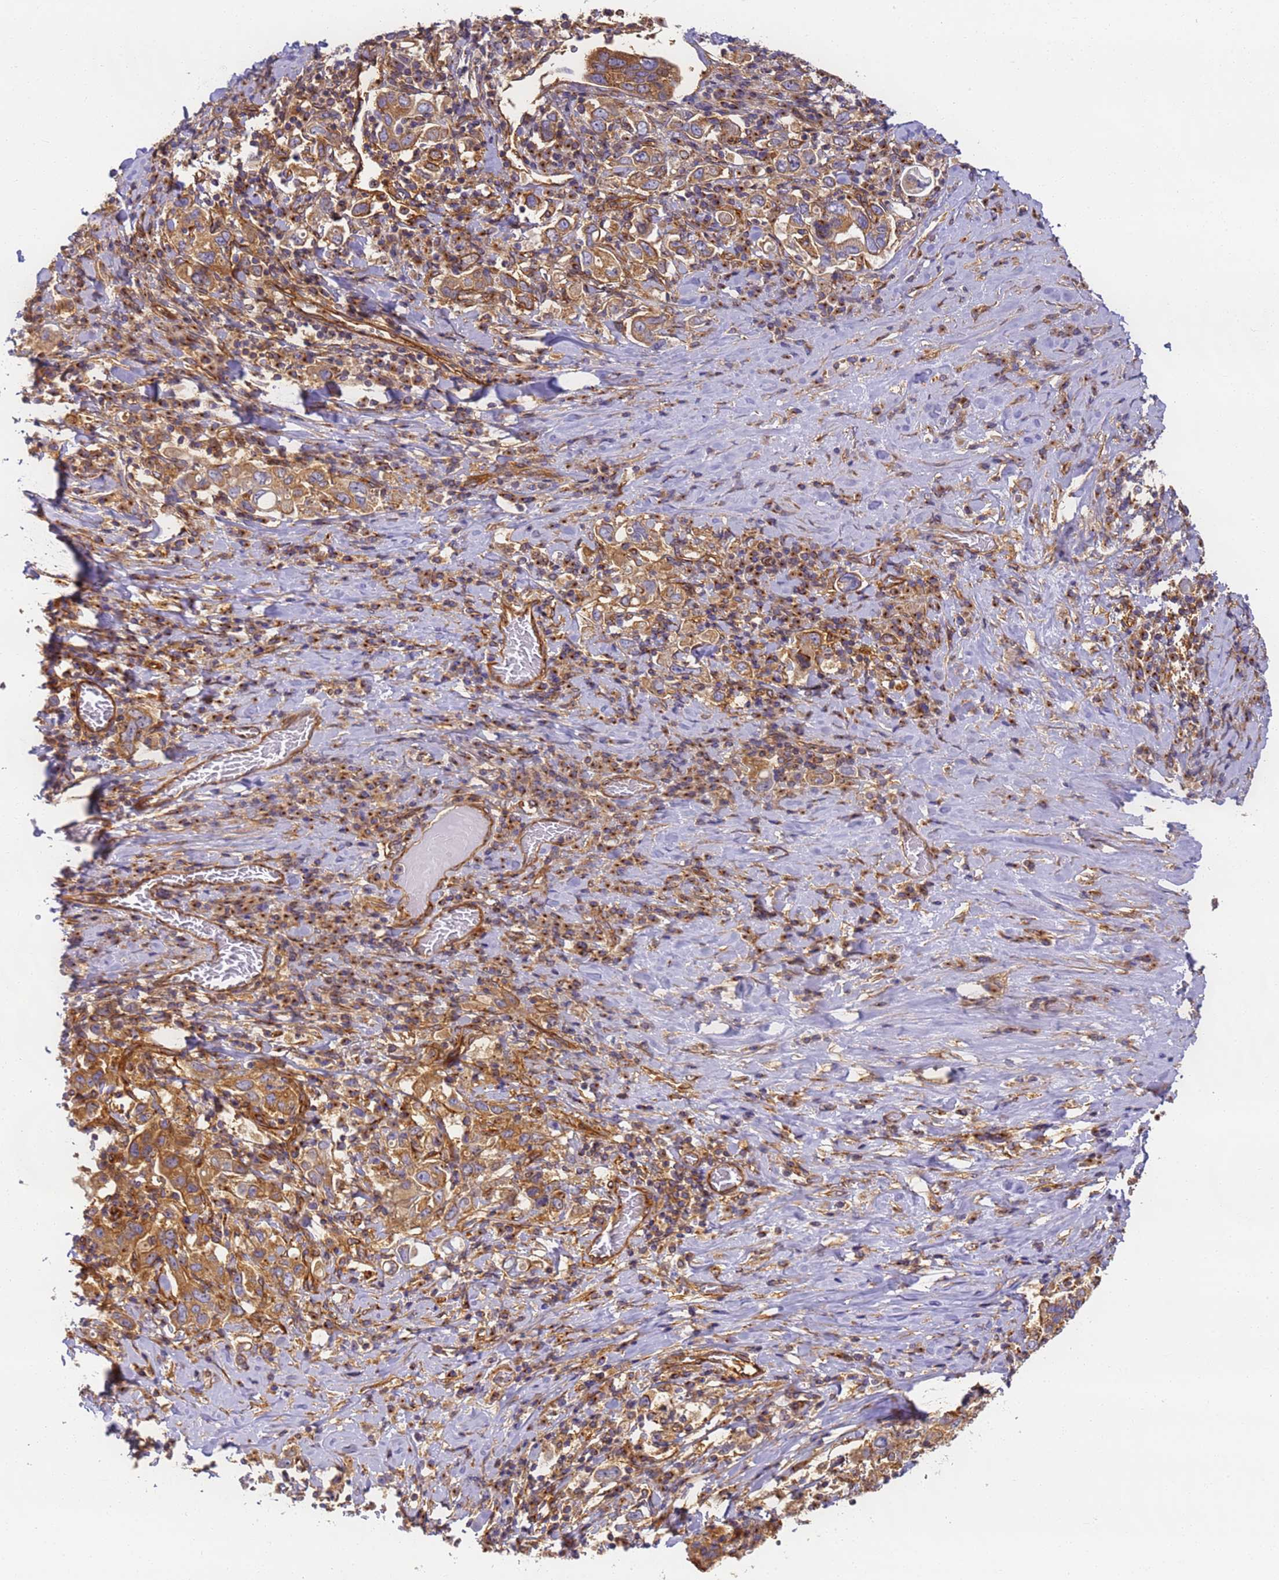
{"staining": {"intensity": "moderate", "quantity": ">75%", "location": "cytoplasmic/membranous"}, "tissue": "stomach cancer", "cell_type": "Tumor cells", "image_type": "cancer", "snomed": [{"axis": "morphology", "description": "Adenocarcinoma, NOS"}, {"axis": "topography", "description": "Stomach, upper"}, {"axis": "topography", "description": "Stomach"}], "caption": "Protein analysis of stomach cancer (adenocarcinoma) tissue displays moderate cytoplasmic/membranous expression in approximately >75% of tumor cells.", "gene": "DYNC1I2", "patient": {"sex": "male", "age": 62}}